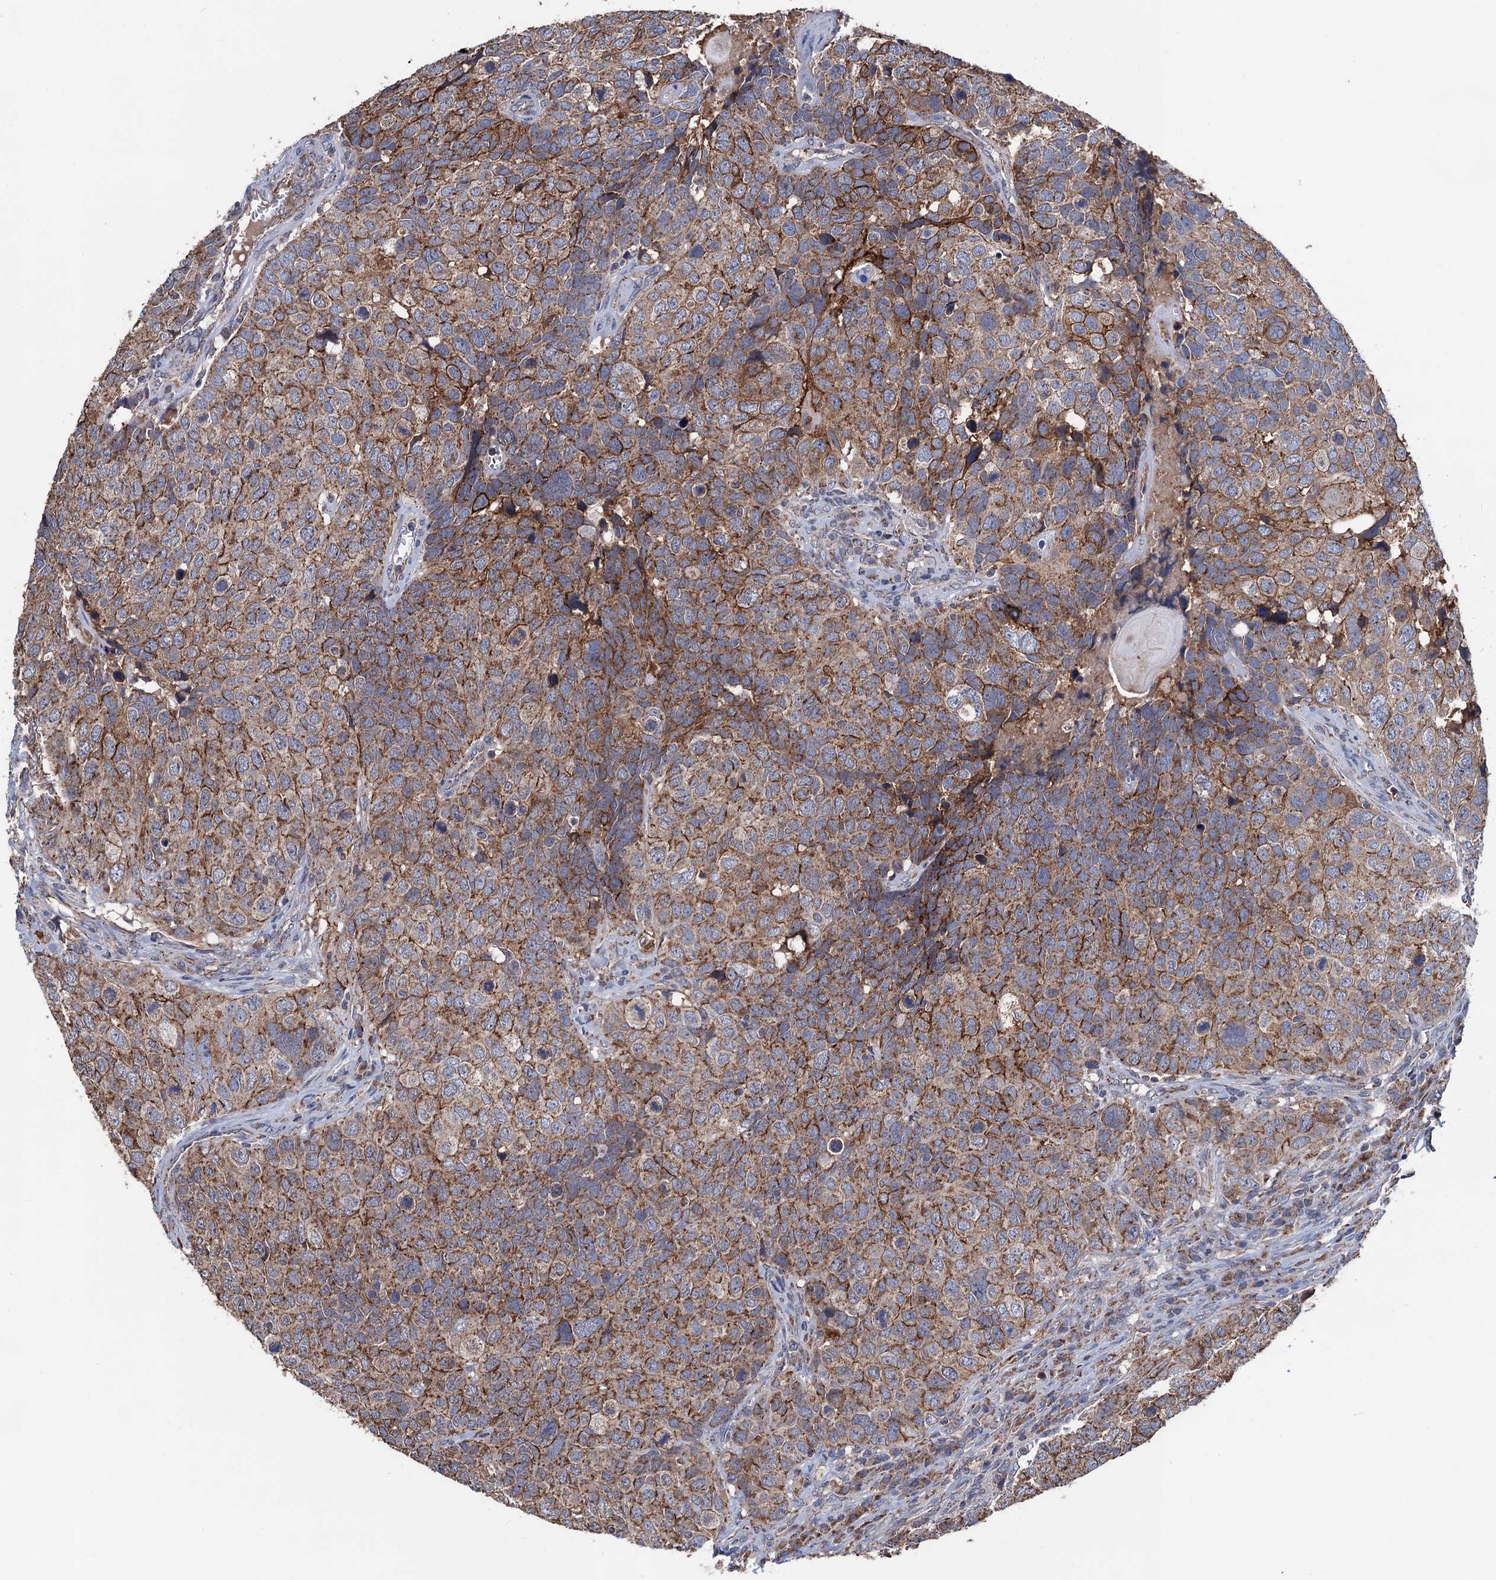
{"staining": {"intensity": "moderate", "quantity": ">75%", "location": "cytoplasmic/membranous"}, "tissue": "head and neck cancer", "cell_type": "Tumor cells", "image_type": "cancer", "snomed": [{"axis": "morphology", "description": "Squamous cell carcinoma, NOS"}, {"axis": "topography", "description": "Head-Neck"}], "caption": "A high-resolution histopathology image shows IHC staining of head and neck cancer, which shows moderate cytoplasmic/membranous positivity in approximately >75% of tumor cells.", "gene": "DGLUCY", "patient": {"sex": "male", "age": 66}}